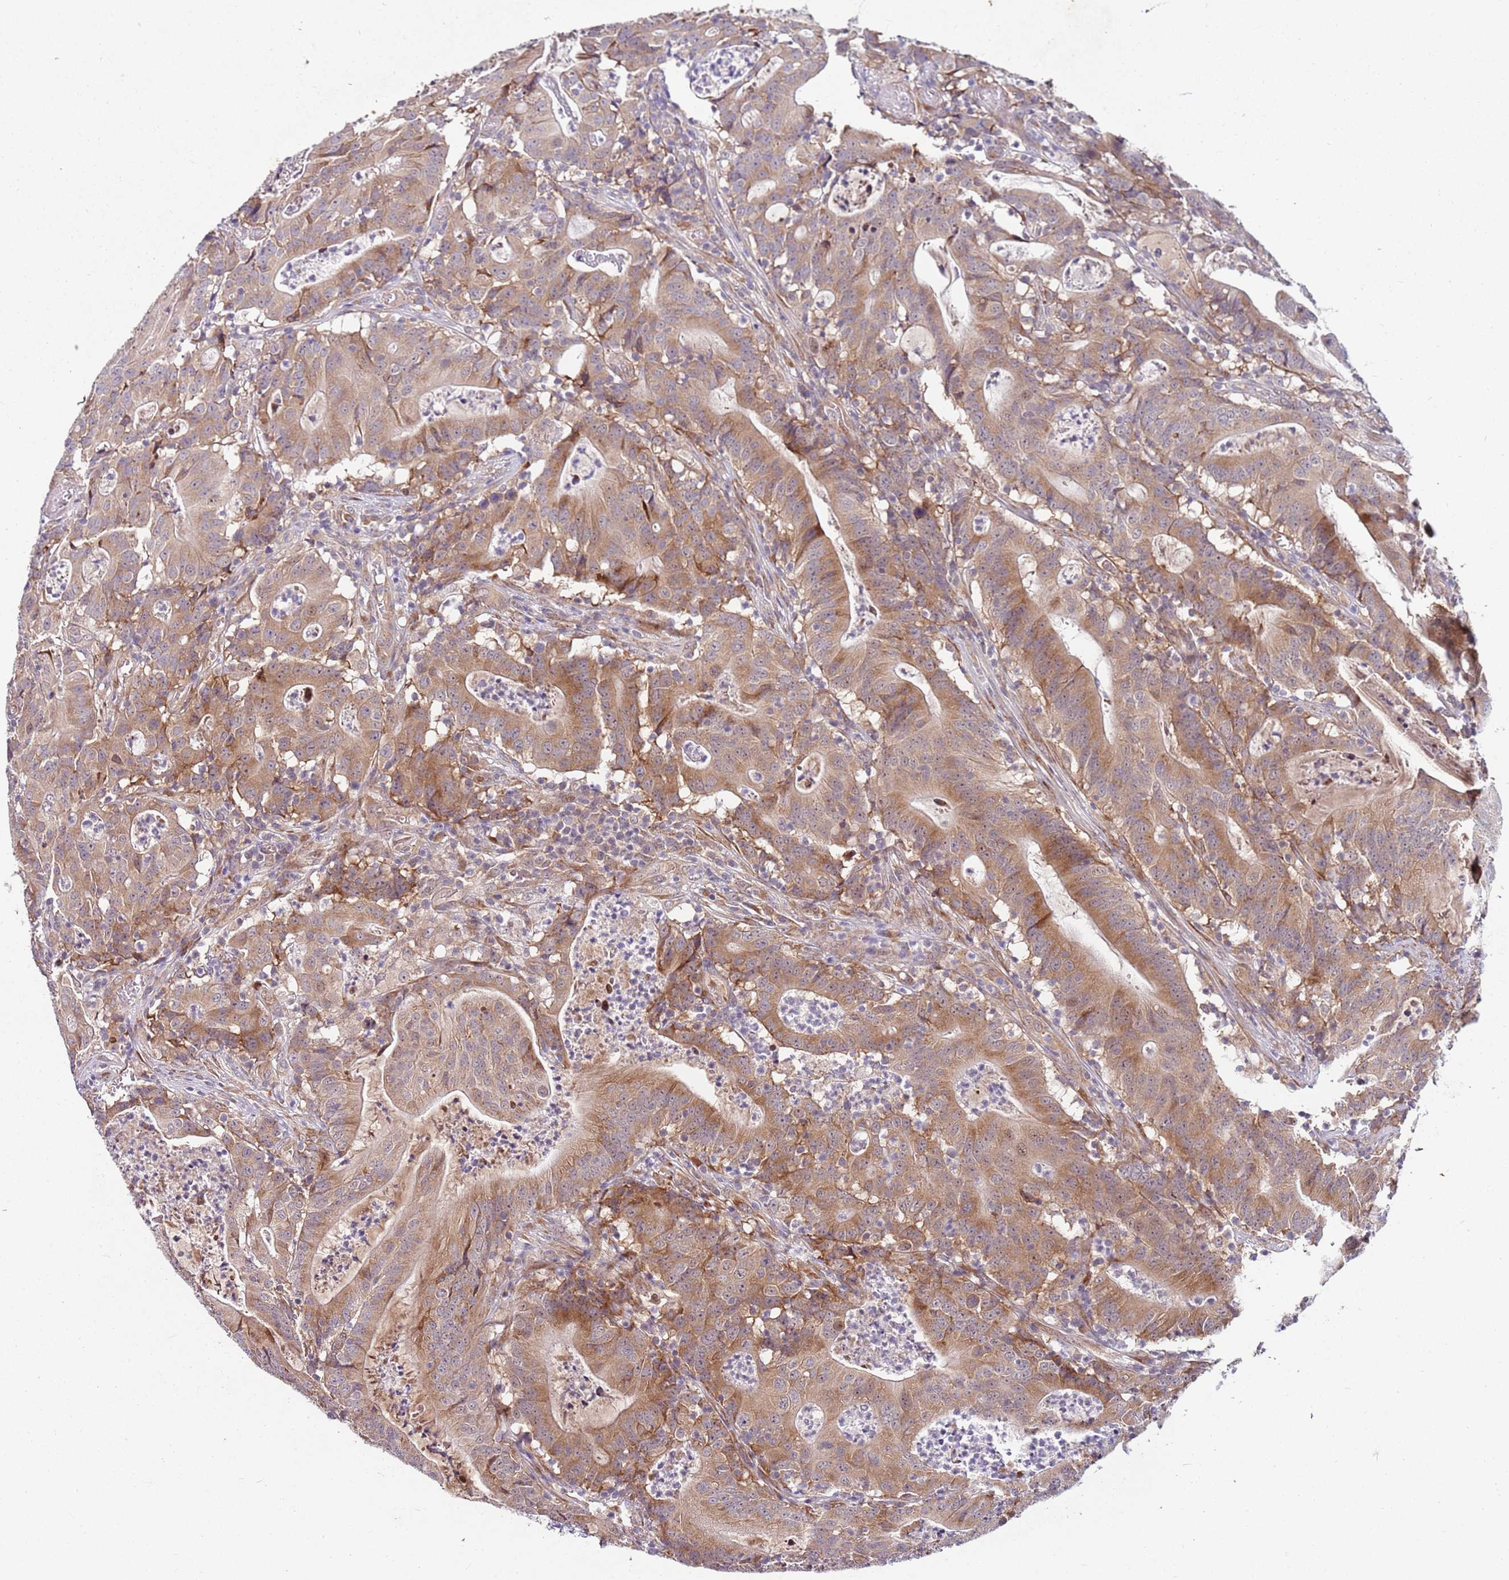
{"staining": {"intensity": "moderate", "quantity": ">75%", "location": "cytoplasmic/membranous"}, "tissue": "colorectal cancer", "cell_type": "Tumor cells", "image_type": "cancer", "snomed": [{"axis": "morphology", "description": "Adenocarcinoma, NOS"}, {"axis": "topography", "description": "Colon"}], "caption": "The photomicrograph shows a brown stain indicating the presence of a protein in the cytoplasmic/membranous of tumor cells in adenocarcinoma (colorectal).", "gene": "FBXL22", "patient": {"sex": "male", "age": 83}}